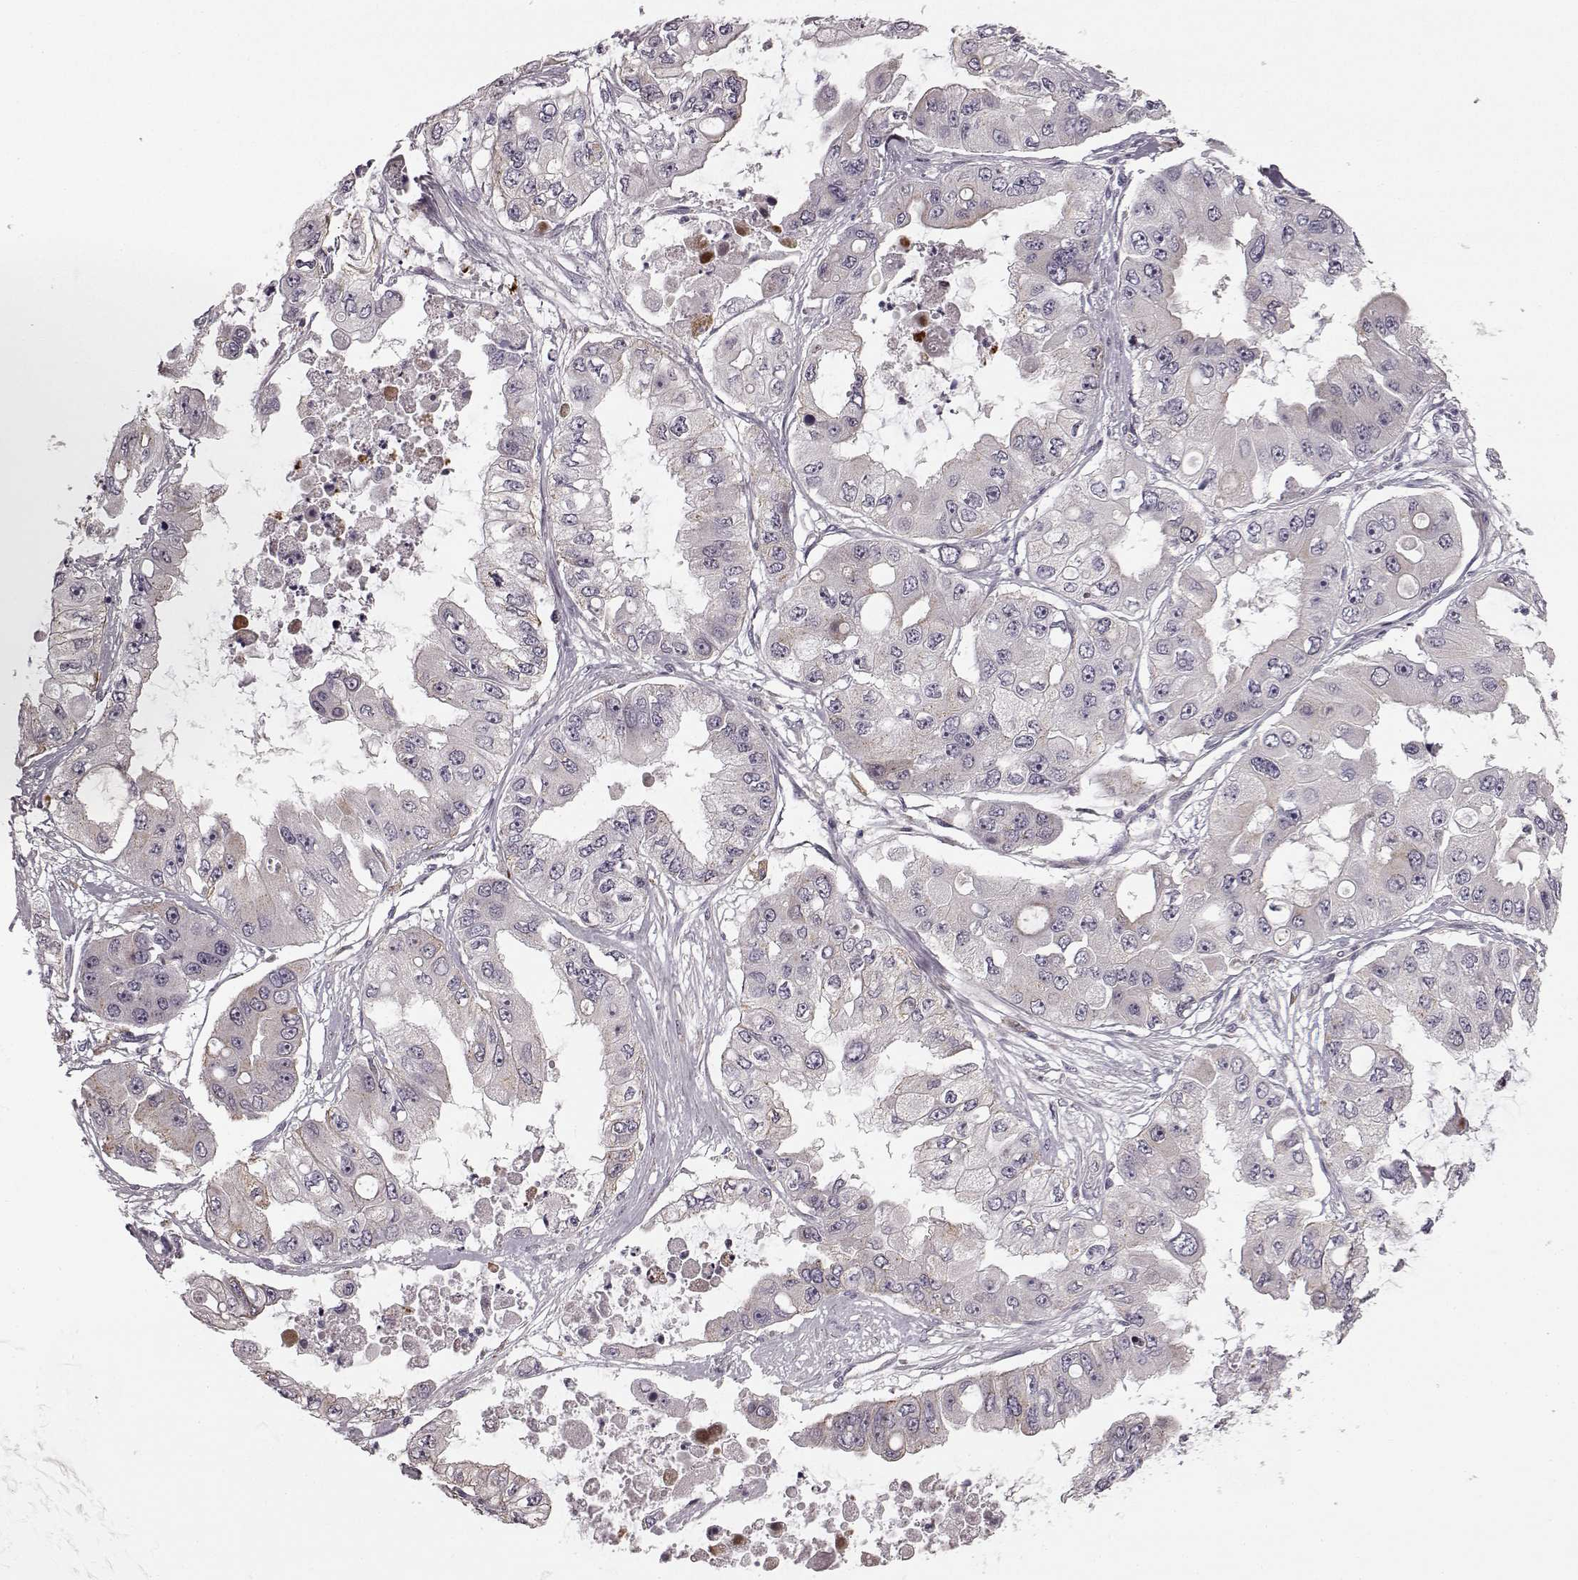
{"staining": {"intensity": "negative", "quantity": "none", "location": "none"}, "tissue": "ovarian cancer", "cell_type": "Tumor cells", "image_type": "cancer", "snomed": [{"axis": "morphology", "description": "Cystadenocarcinoma, serous, NOS"}, {"axis": "topography", "description": "Ovary"}], "caption": "Immunohistochemistry photomicrograph of neoplastic tissue: ovarian cancer stained with DAB (3,3'-diaminobenzidine) demonstrates no significant protein expression in tumor cells.", "gene": "HMMR", "patient": {"sex": "female", "age": 56}}